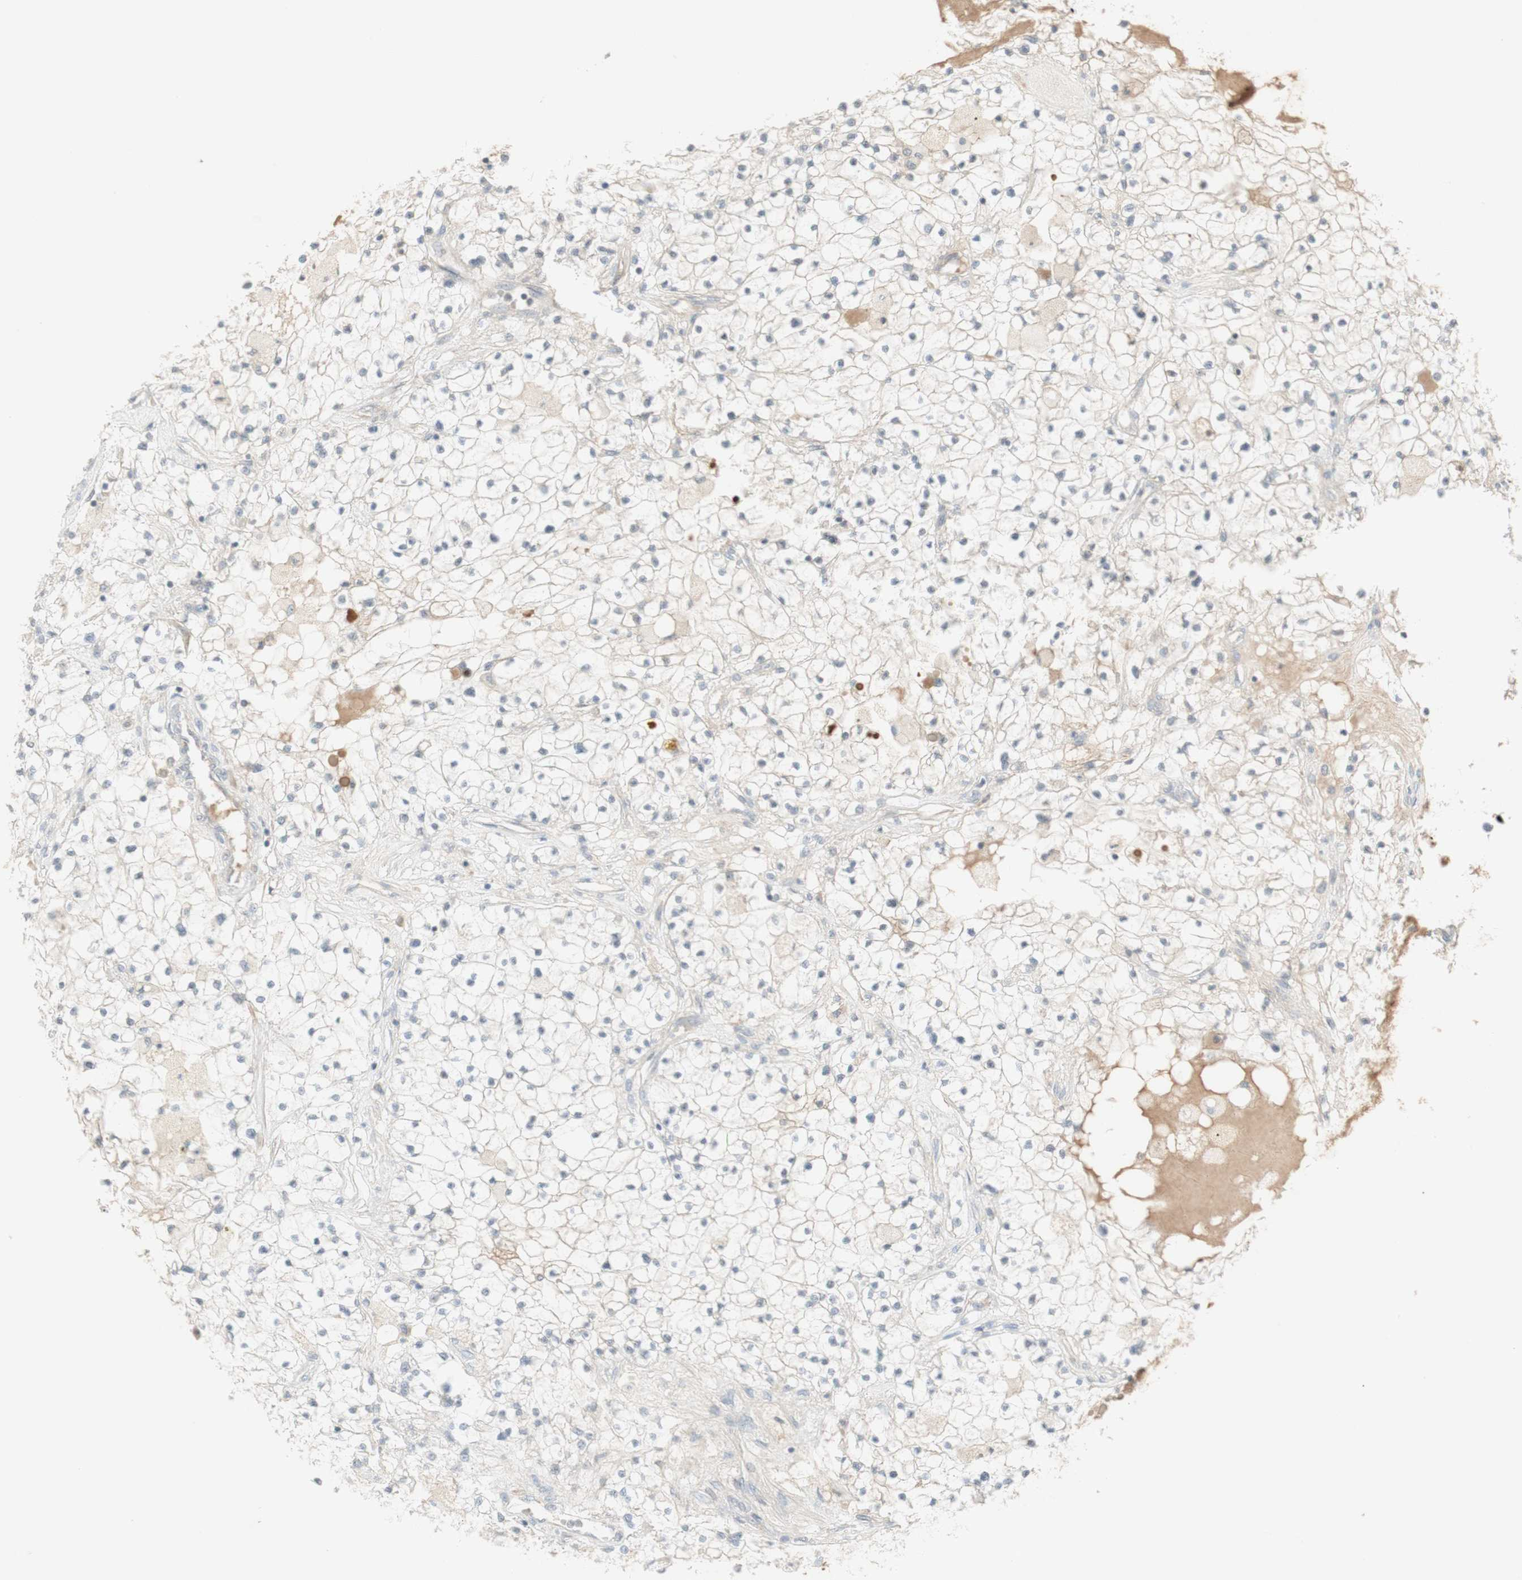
{"staining": {"intensity": "negative", "quantity": "none", "location": "none"}, "tissue": "renal cancer", "cell_type": "Tumor cells", "image_type": "cancer", "snomed": [{"axis": "morphology", "description": "Adenocarcinoma, NOS"}, {"axis": "topography", "description": "Kidney"}], "caption": "Renal cancer was stained to show a protein in brown. There is no significant positivity in tumor cells.", "gene": "PLCD4", "patient": {"sex": "male", "age": 68}}